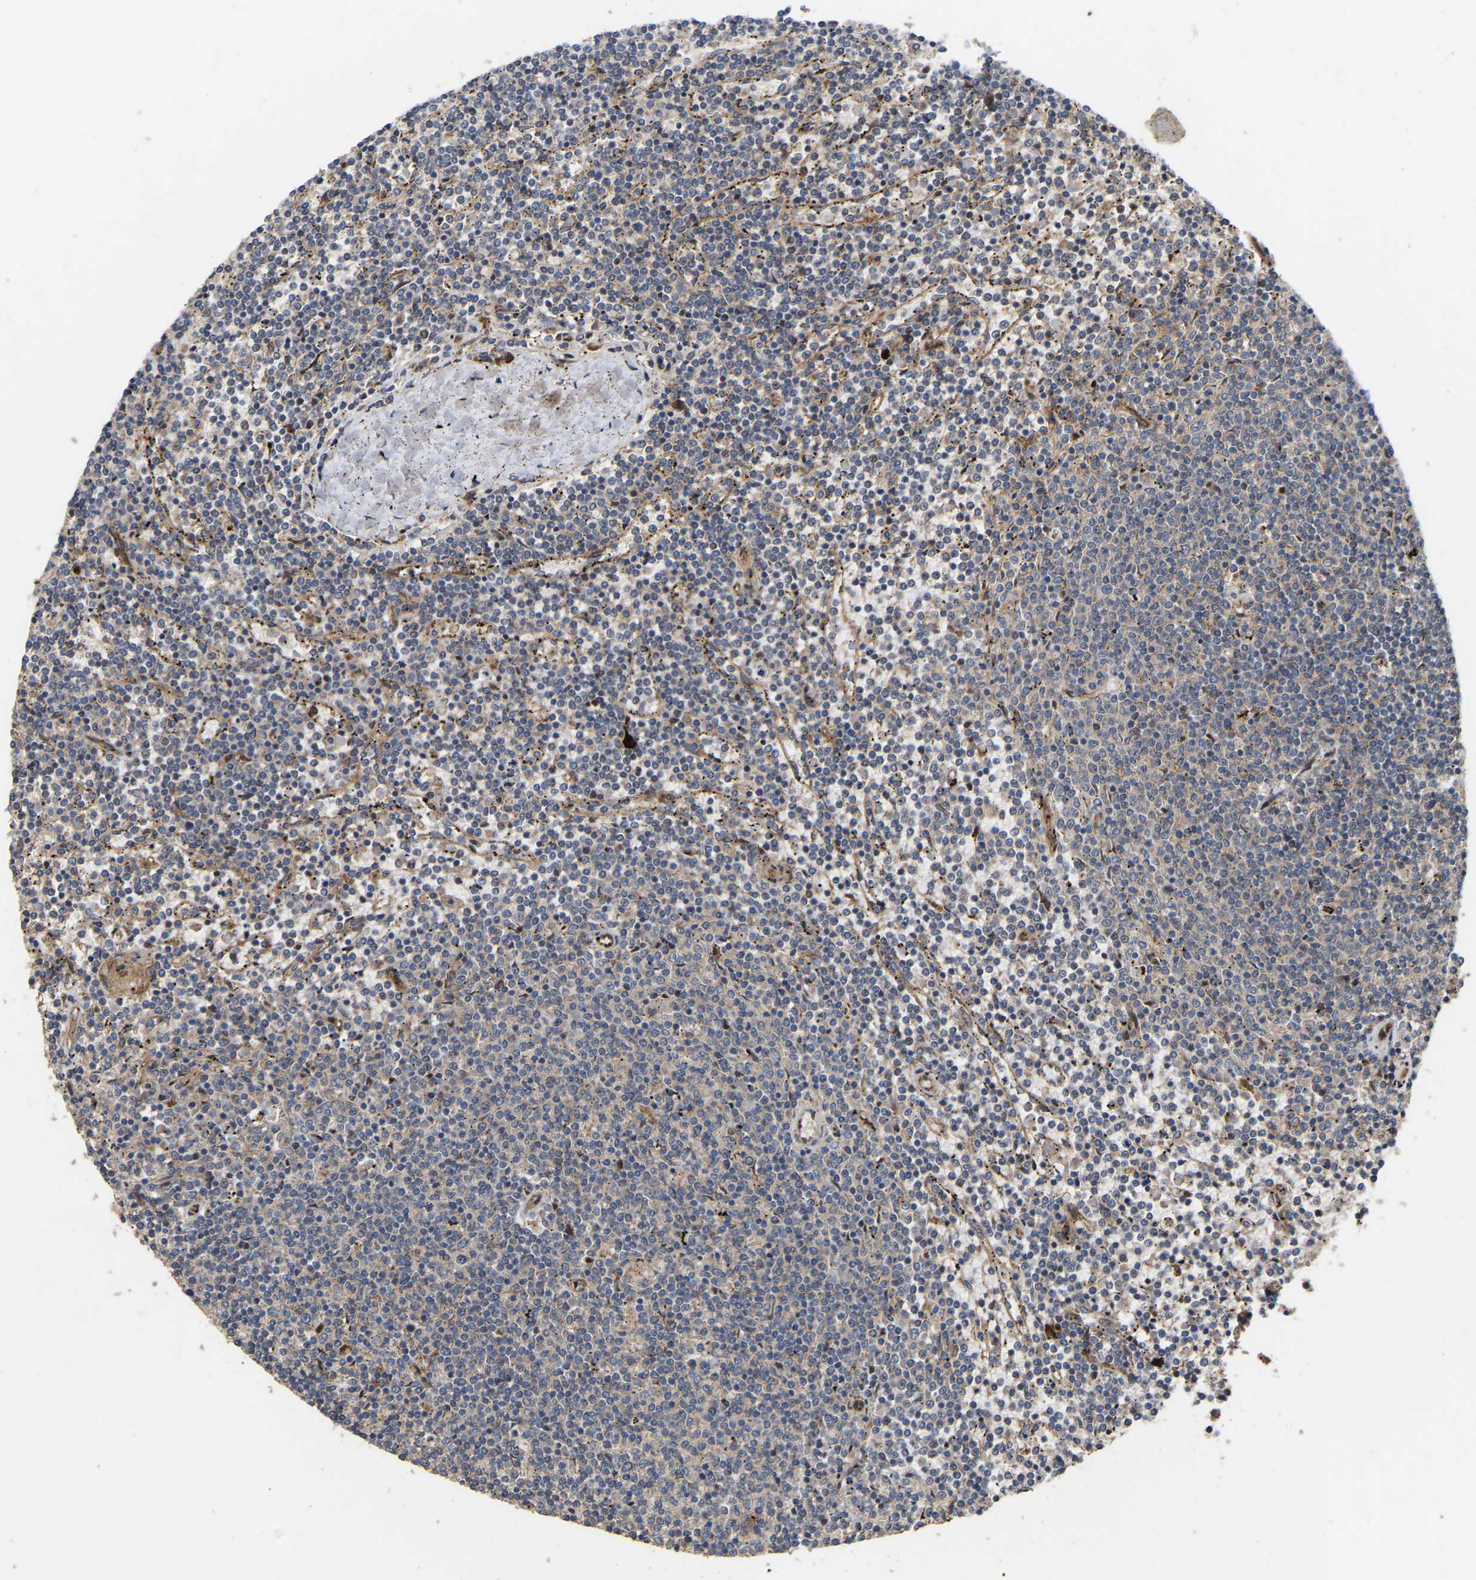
{"staining": {"intensity": "negative", "quantity": "none", "location": "none"}, "tissue": "lymphoma", "cell_type": "Tumor cells", "image_type": "cancer", "snomed": [{"axis": "morphology", "description": "Malignant lymphoma, non-Hodgkin's type, Low grade"}, {"axis": "topography", "description": "Spleen"}], "caption": "Immunohistochemistry (IHC) image of lymphoma stained for a protein (brown), which reveals no positivity in tumor cells.", "gene": "STAU1", "patient": {"sex": "female", "age": 50}}